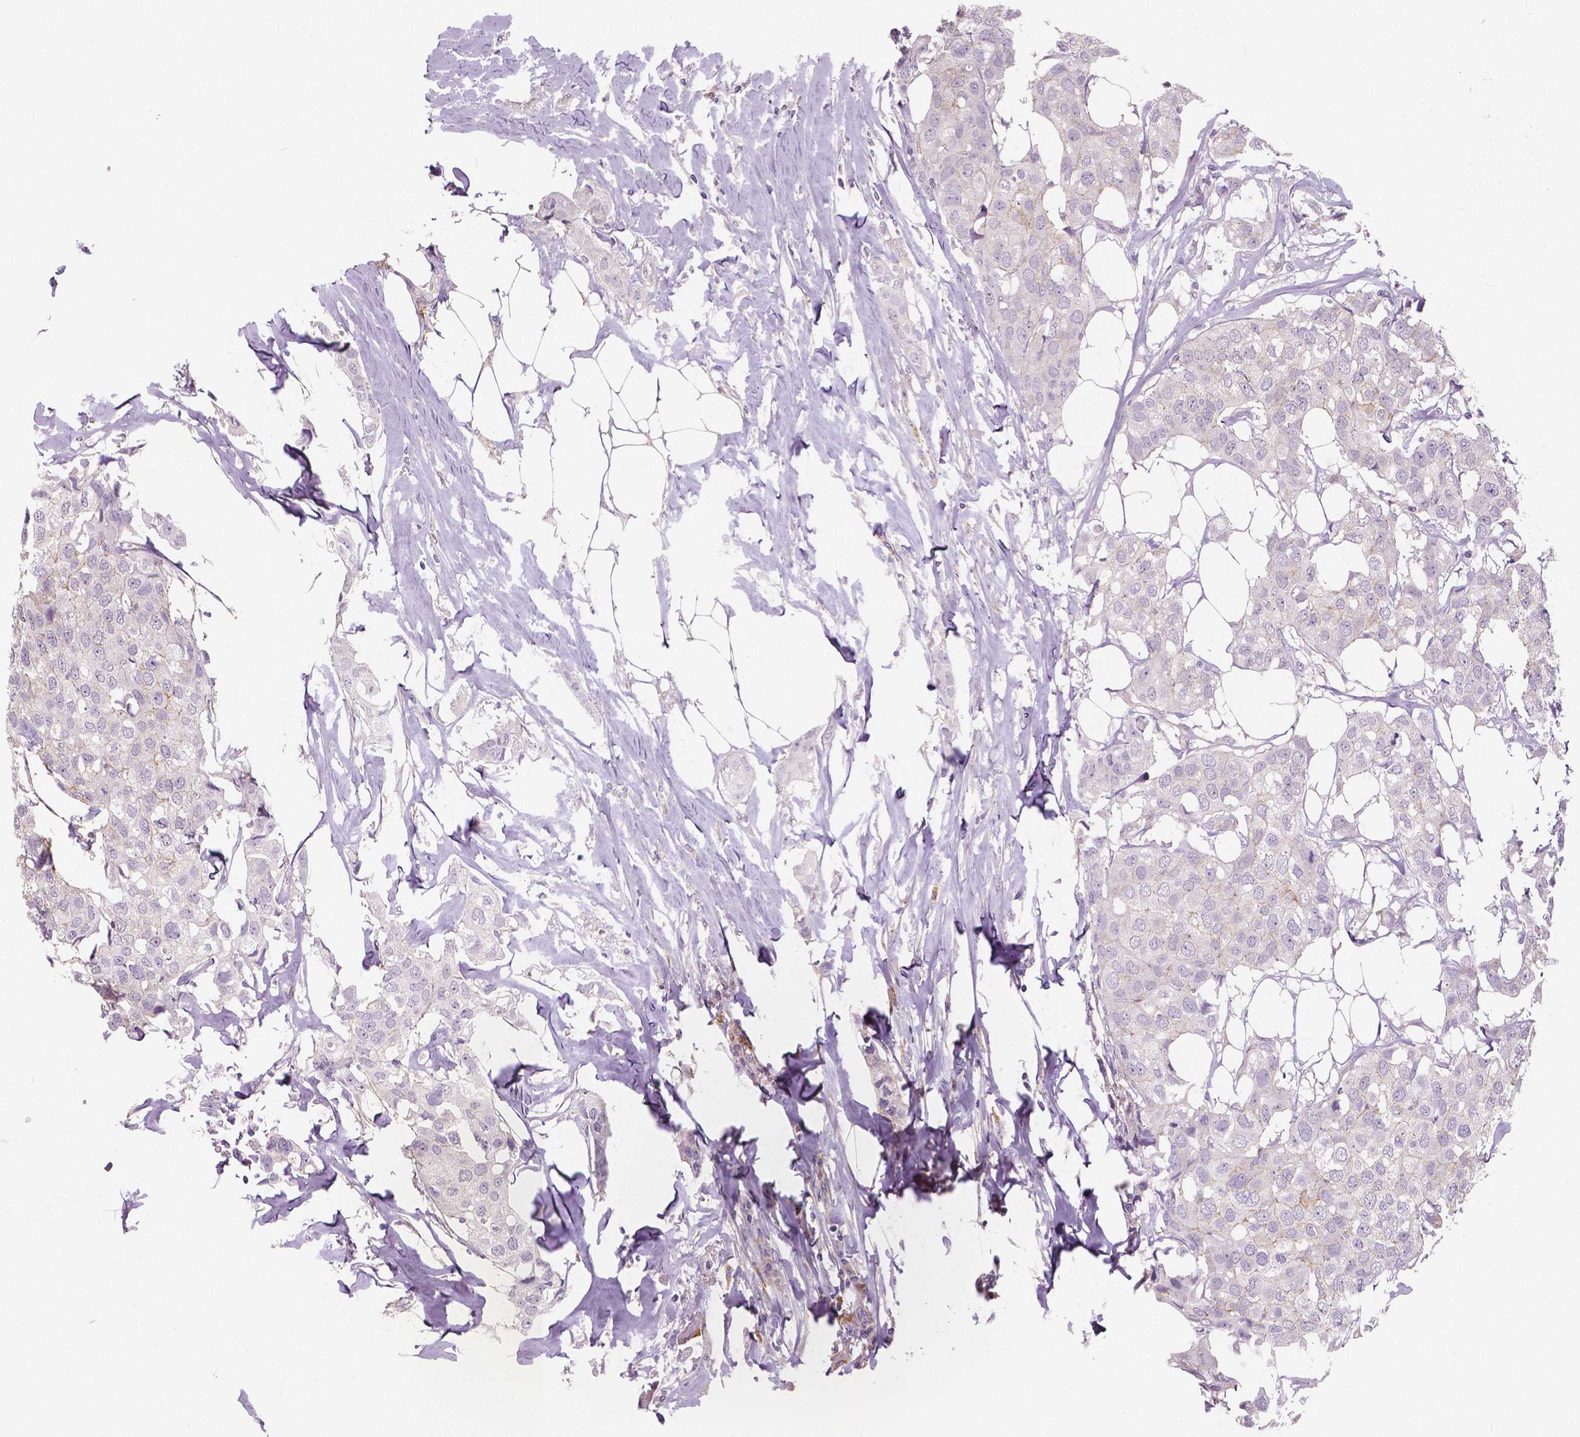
{"staining": {"intensity": "negative", "quantity": "none", "location": "none"}, "tissue": "breast cancer", "cell_type": "Tumor cells", "image_type": "cancer", "snomed": [{"axis": "morphology", "description": "Duct carcinoma"}, {"axis": "topography", "description": "Breast"}], "caption": "High magnification brightfield microscopy of breast cancer stained with DAB (brown) and counterstained with hematoxylin (blue): tumor cells show no significant staining.", "gene": "FLT1", "patient": {"sex": "female", "age": 80}}